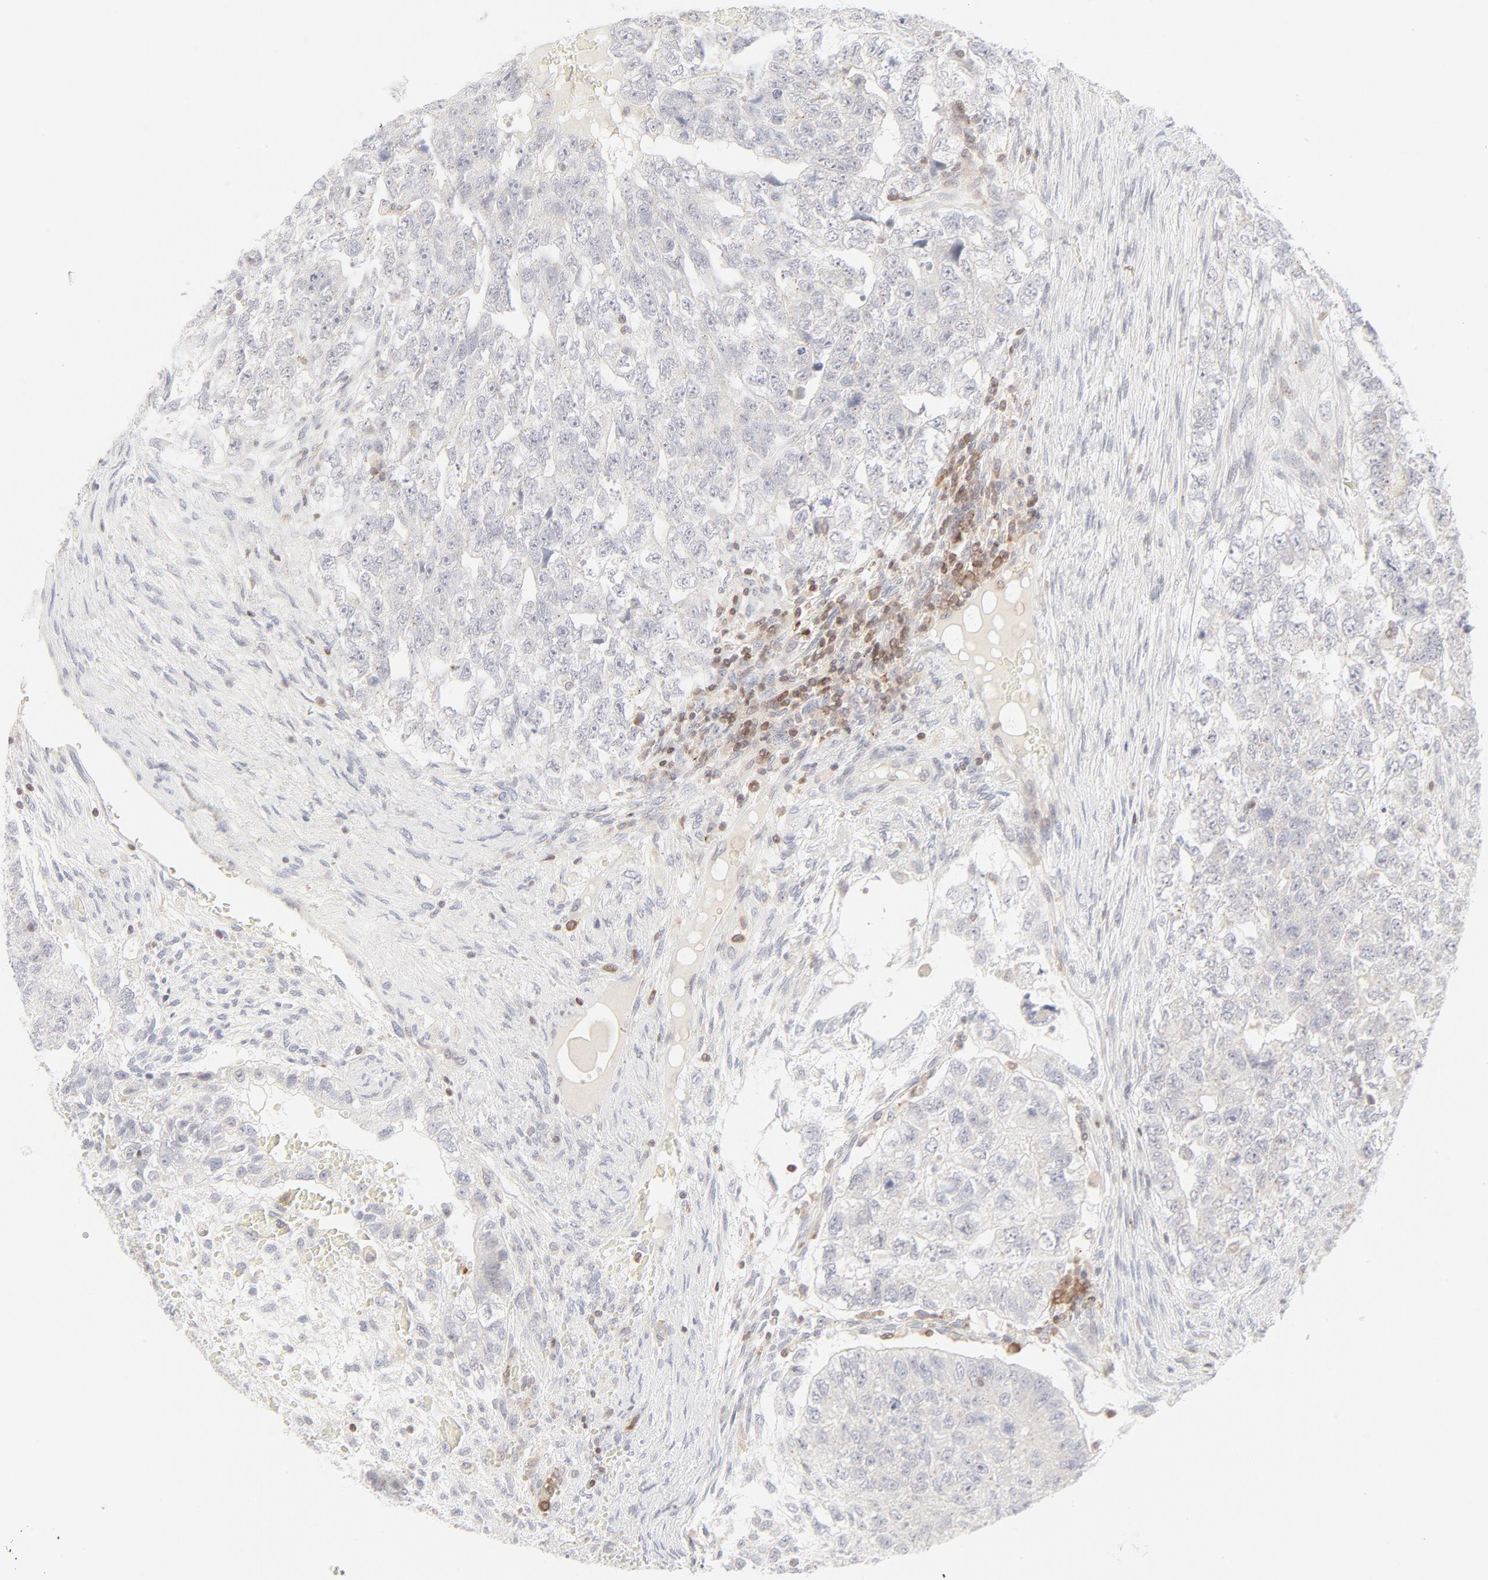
{"staining": {"intensity": "negative", "quantity": "none", "location": "none"}, "tissue": "testis cancer", "cell_type": "Tumor cells", "image_type": "cancer", "snomed": [{"axis": "morphology", "description": "Carcinoma, Embryonal, NOS"}, {"axis": "topography", "description": "Testis"}], "caption": "An image of human embryonal carcinoma (testis) is negative for staining in tumor cells.", "gene": "PRKCB", "patient": {"sex": "male", "age": 36}}